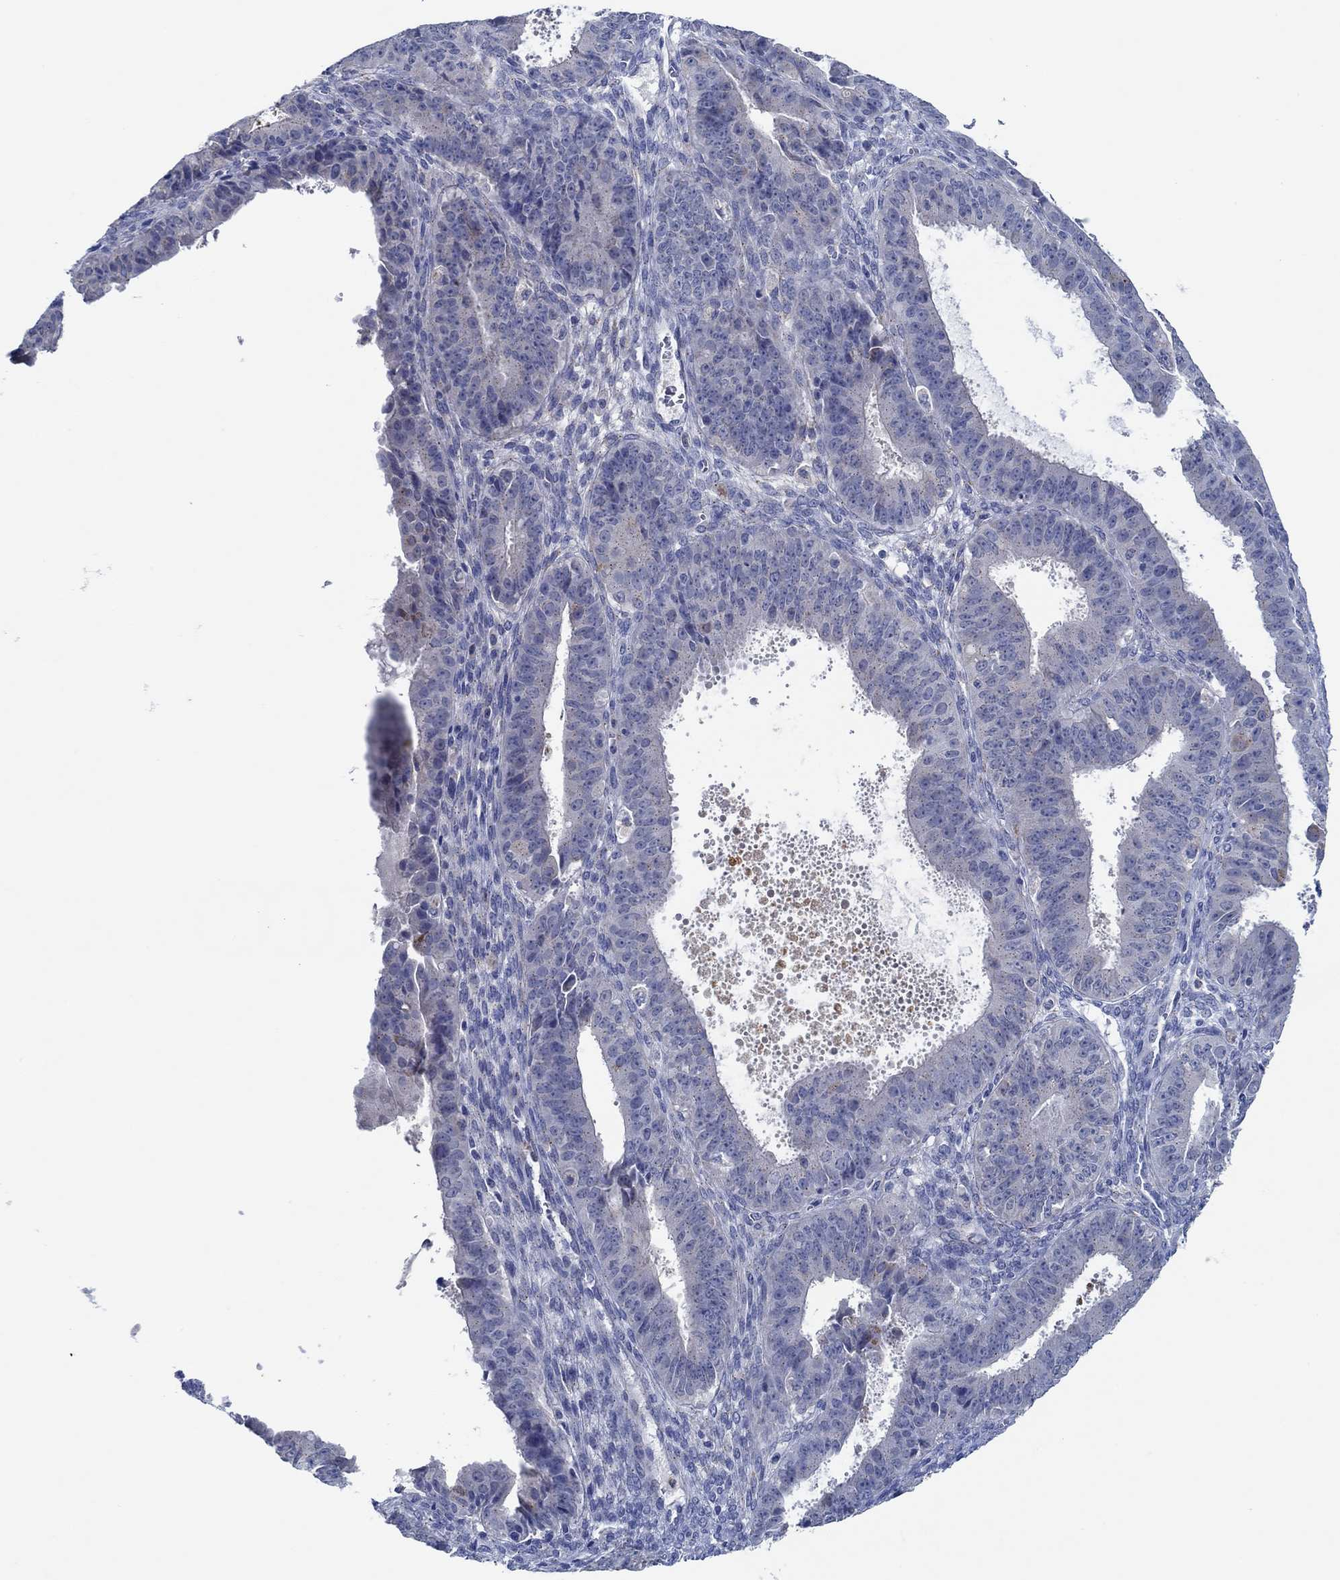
{"staining": {"intensity": "negative", "quantity": "none", "location": "none"}, "tissue": "ovarian cancer", "cell_type": "Tumor cells", "image_type": "cancer", "snomed": [{"axis": "morphology", "description": "Carcinoma, endometroid"}, {"axis": "topography", "description": "Ovary"}], "caption": "High power microscopy histopathology image of an immunohistochemistry image of endometroid carcinoma (ovarian), revealing no significant positivity in tumor cells.", "gene": "CPM", "patient": {"sex": "female", "age": 42}}